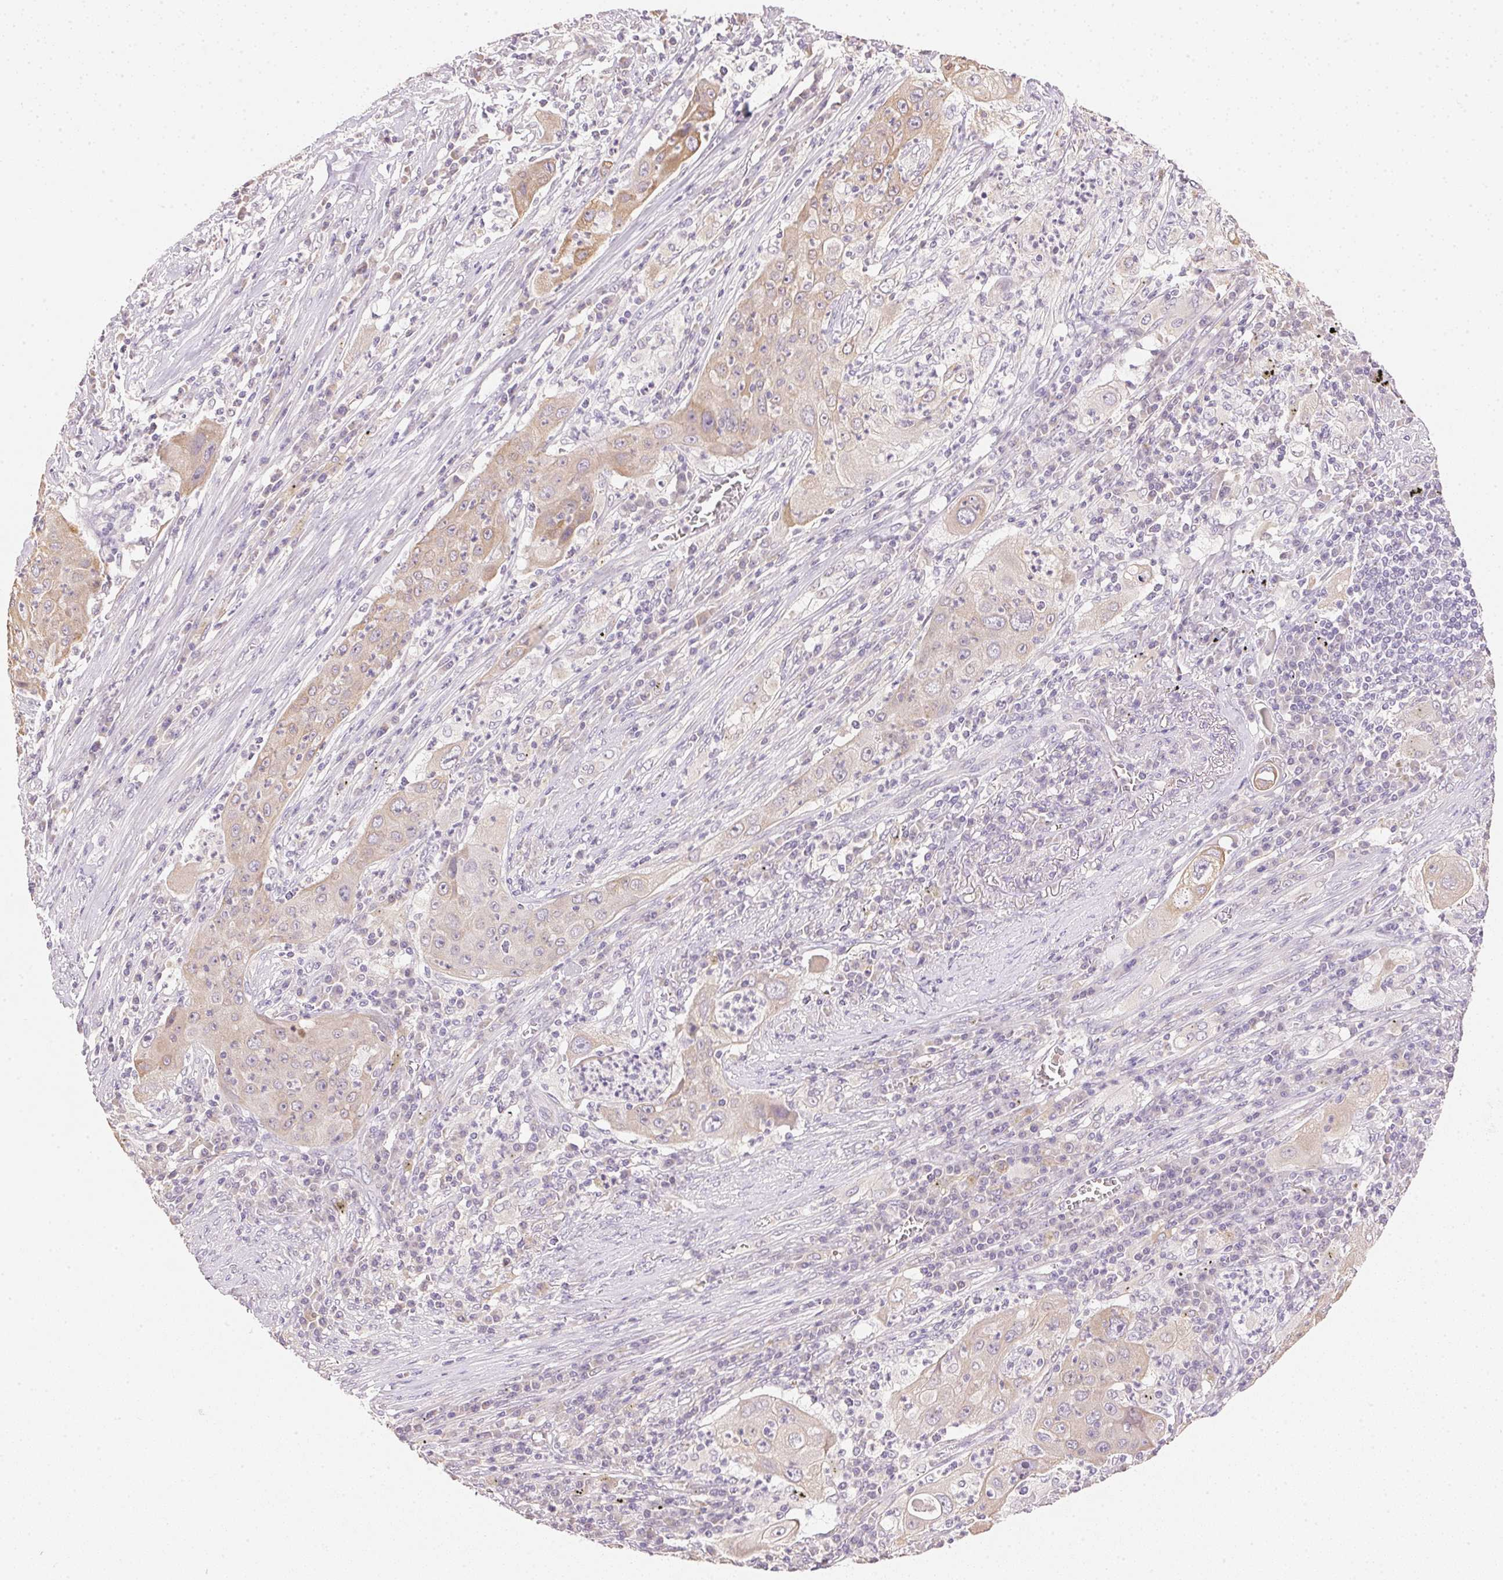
{"staining": {"intensity": "weak", "quantity": "<25%", "location": "cytoplasmic/membranous"}, "tissue": "lung cancer", "cell_type": "Tumor cells", "image_type": "cancer", "snomed": [{"axis": "morphology", "description": "Squamous cell carcinoma, NOS"}, {"axis": "topography", "description": "Lung"}], "caption": "A micrograph of human lung cancer is negative for staining in tumor cells.", "gene": "DHCR24", "patient": {"sex": "female", "age": 59}}